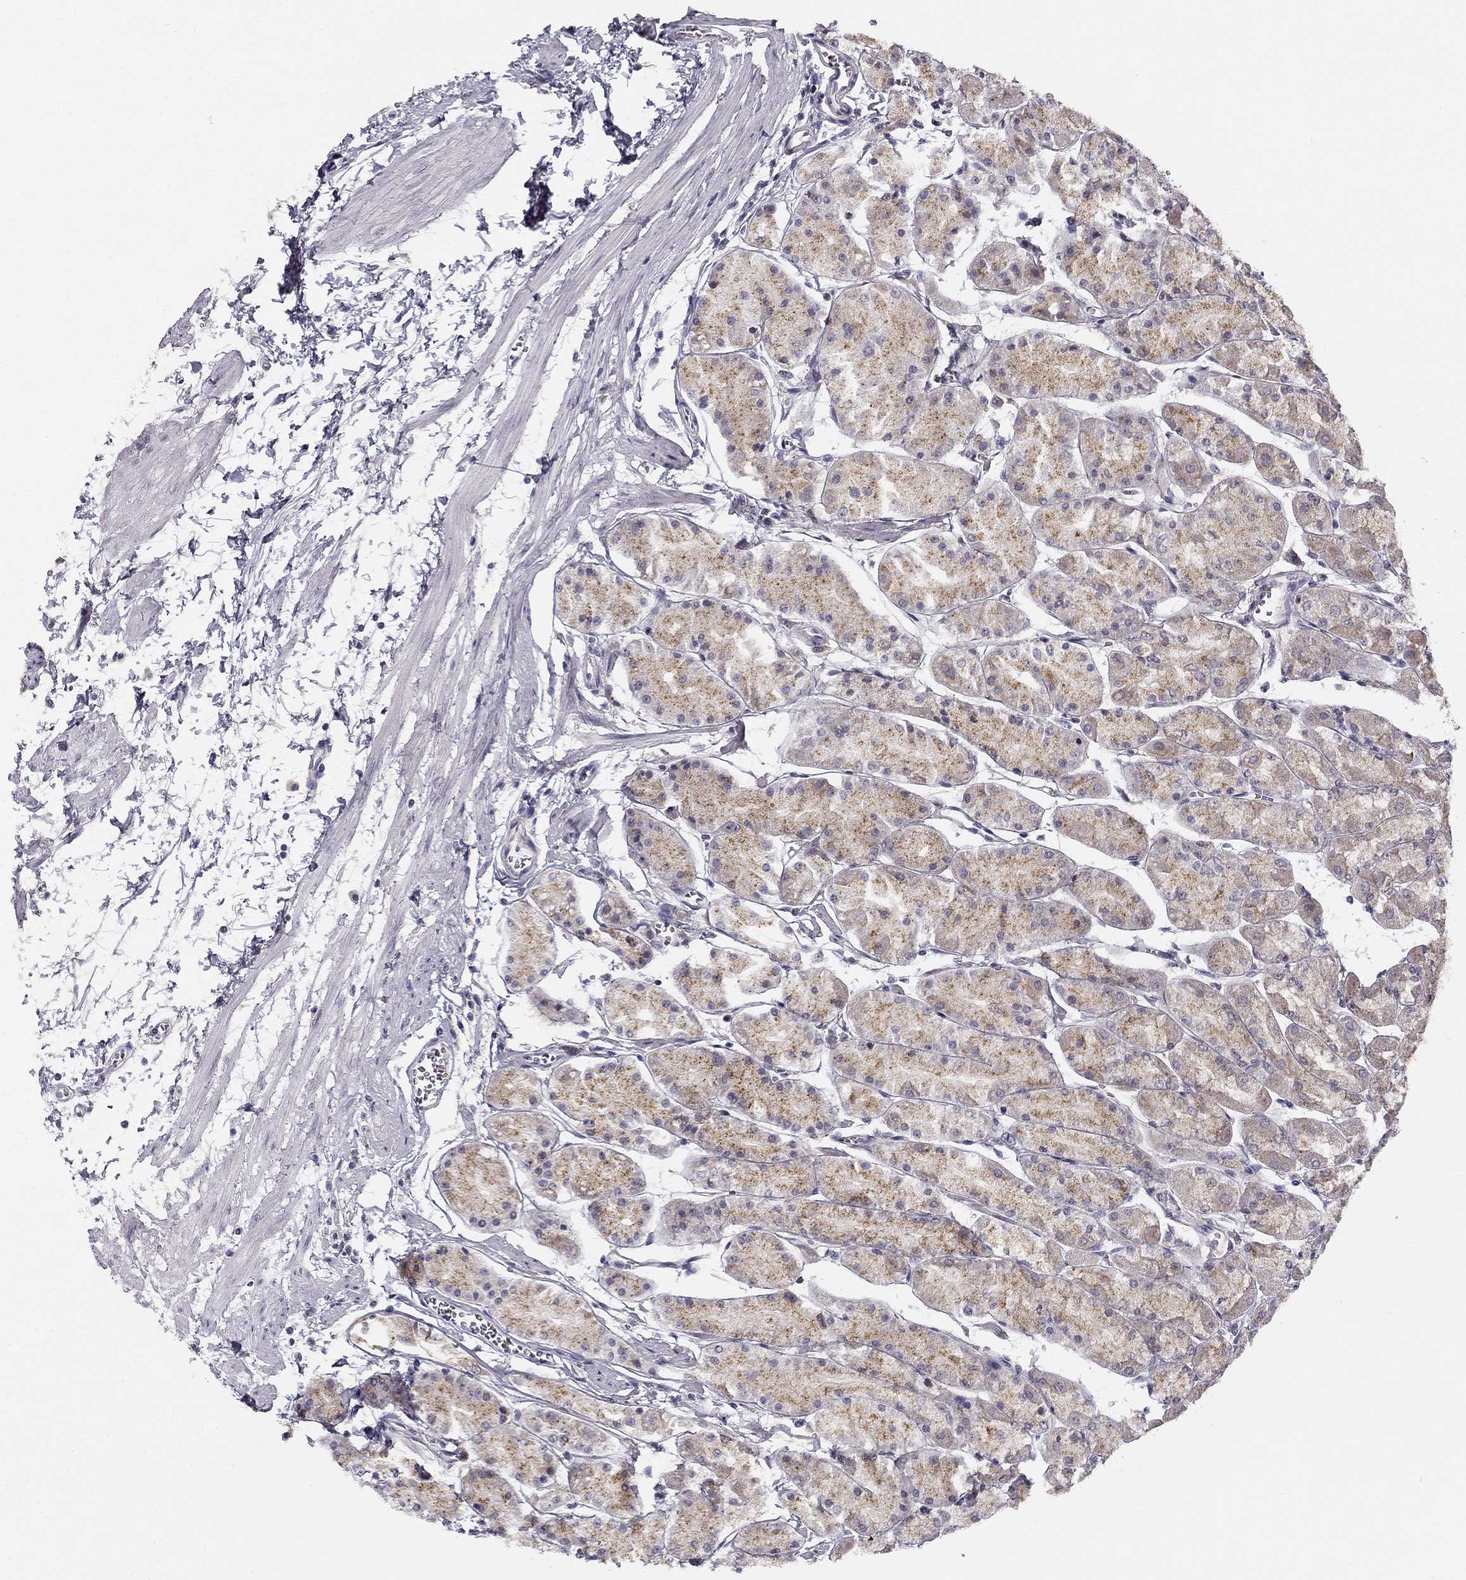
{"staining": {"intensity": "strong", "quantity": "<25%", "location": "cytoplasmic/membranous"}, "tissue": "stomach", "cell_type": "Glandular cells", "image_type": "normal", "snomed": [{"axis": "morphology", "description": "Normal tissue, NOS"}, {"axis": "topography", "description": "Stomach, upper"}], "caption": "Glandular cells reveal strong cytoplasmic/membranous positivity in approximately <25% of cells in normal stomach.", "gene": "CNR1", "patient": {"sex": "male", "age": 60}}